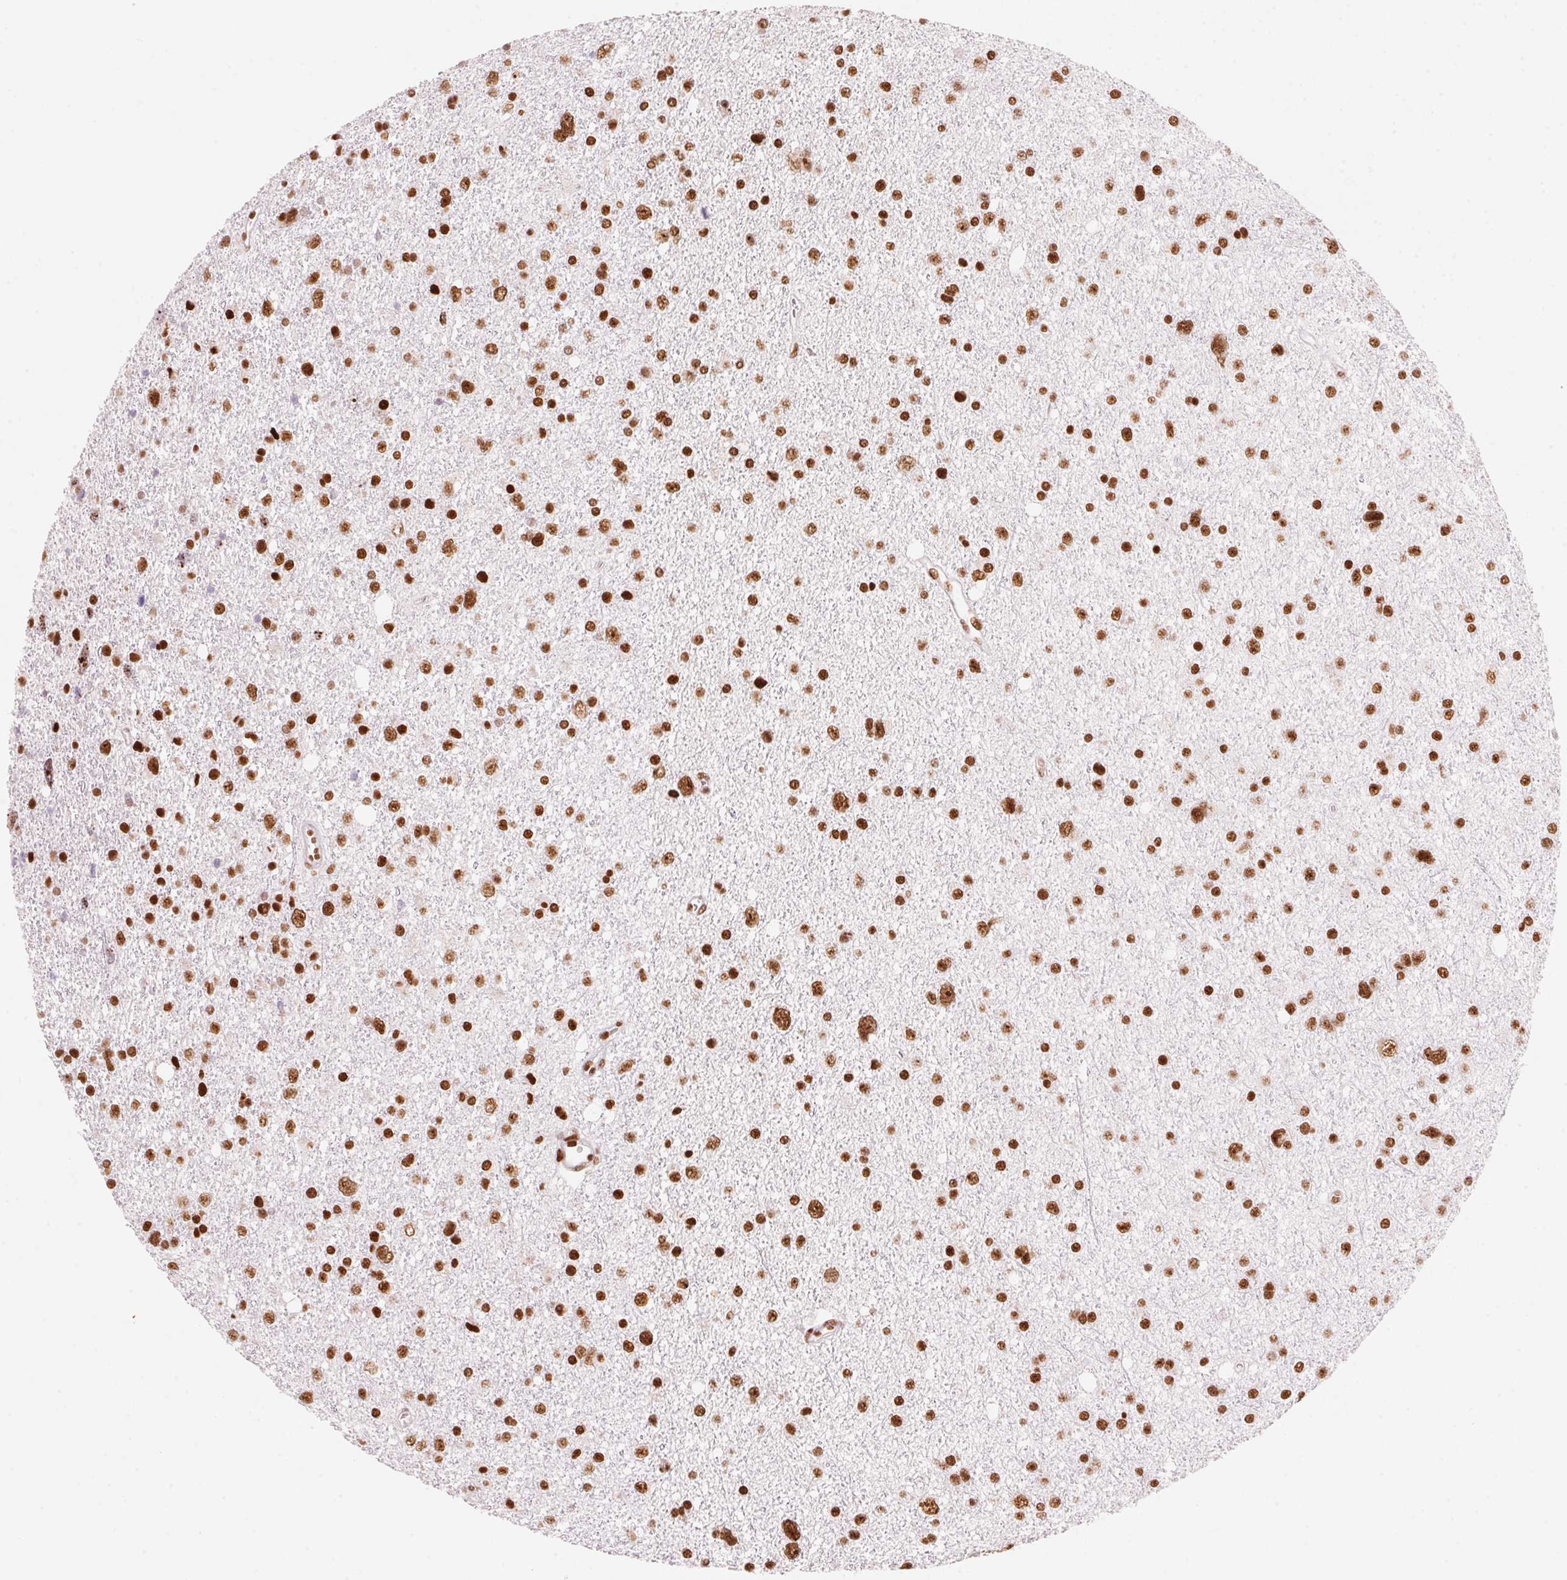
{"staining": {"intensity": "strong", "quantity": ">75%", "location": "nuclear"}, "tissue": "glioma", "cell_type": "Tumor cells", "image_type": "cancer", "snomed": [{"axis": "morphology", "description": "Glioma, malignant, Low grade"}, {"axis": "topography", "description": "Brain"}], "caption": "Human malignant low-grade glioma stained with a brown dye shows strong nuclear positive positivity in about >75% of tumor cells.", "gene": "NXF1", "patient": {"sex": "female", "age": 55}}